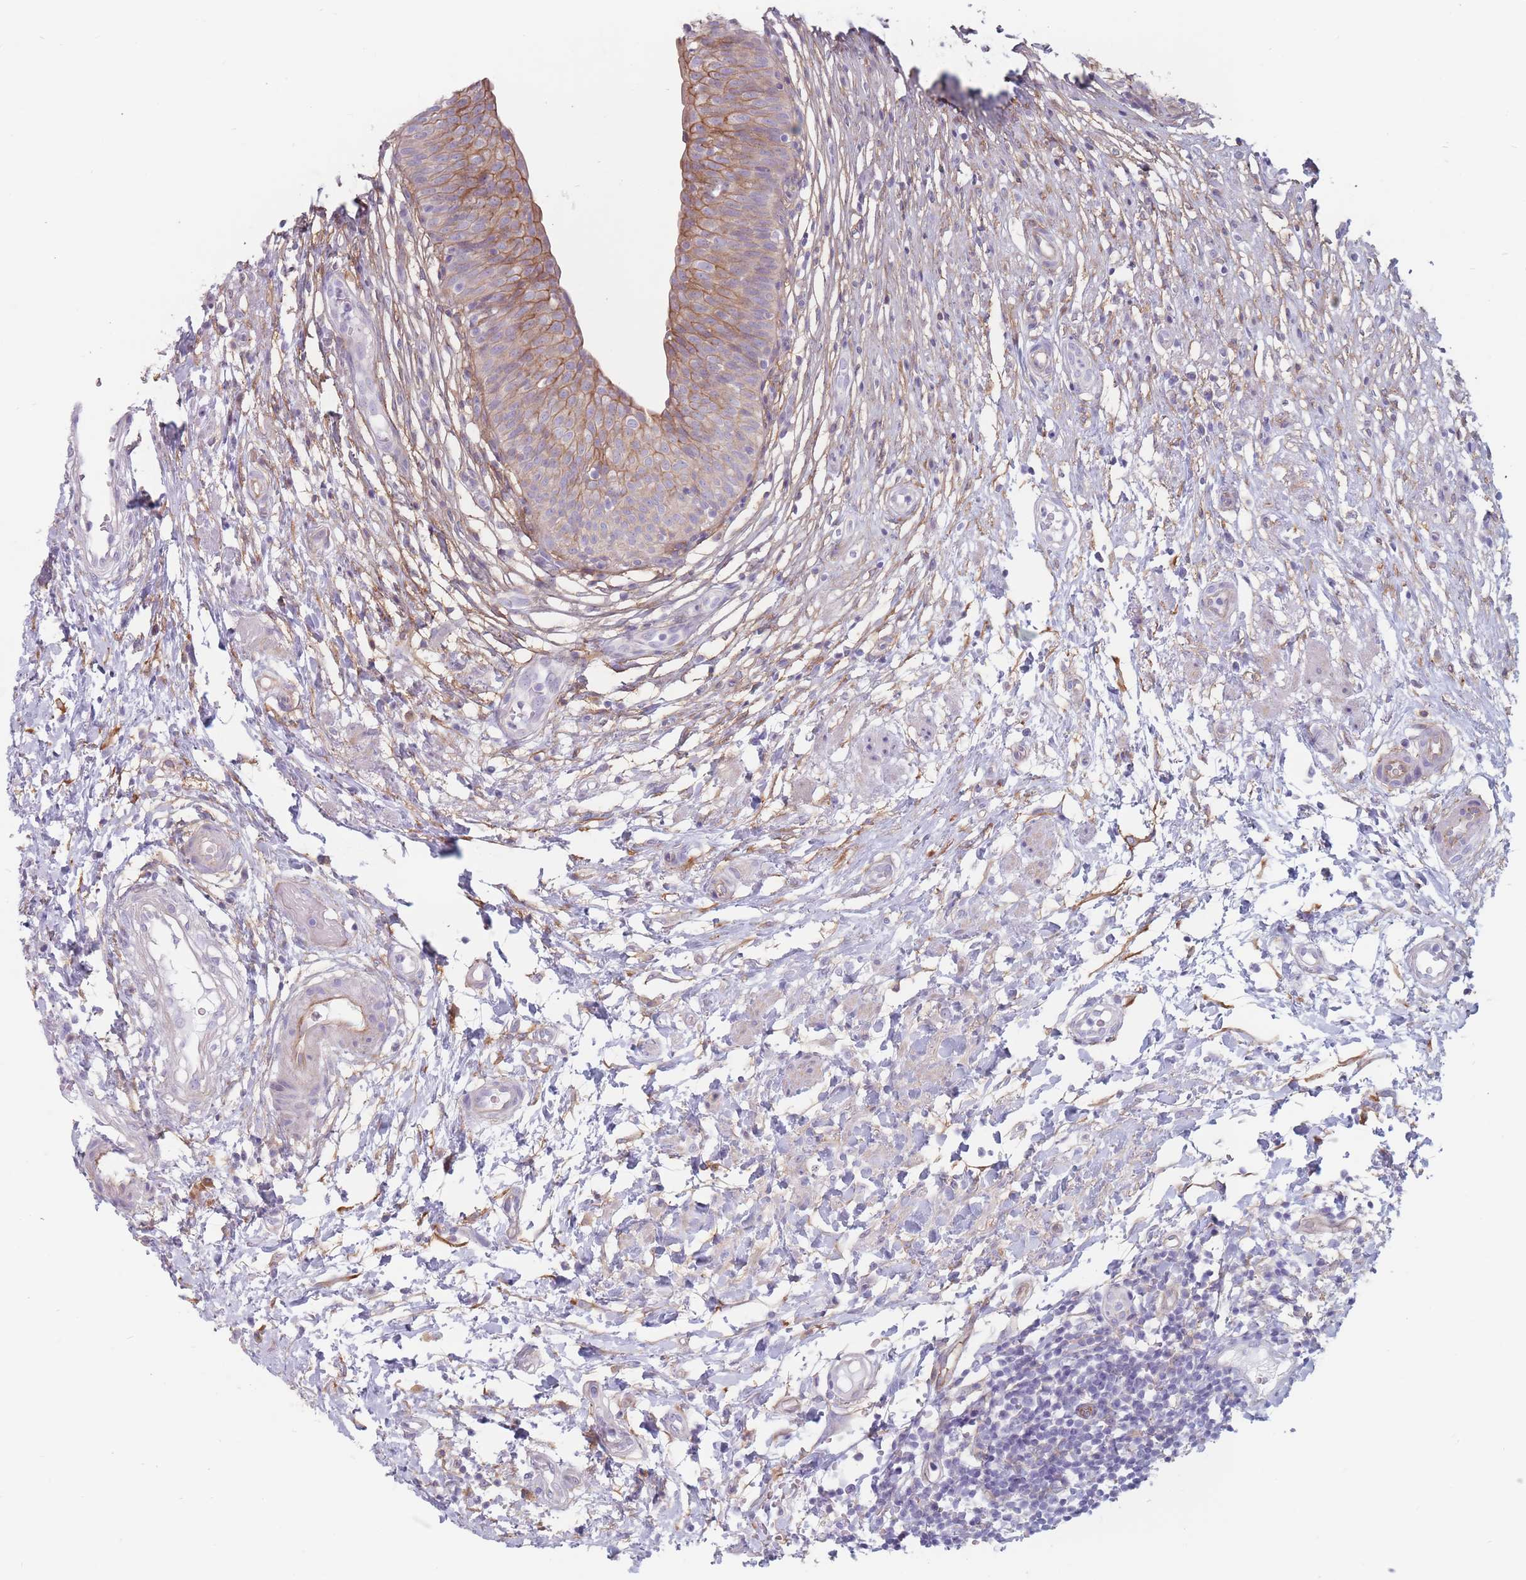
{"staining": {"intensity": "moderate", "quantity": "25%-75%", "location": "cytoplasmic/membranous"}, "tissue": "urinary bladder", "cell_type": "Urothelial cells", "image_type": "normal", "snomed": [{"axis": "morphology", "description": "Normal tissue, NOS"}, {"axis": "topography", "description": "Urinary bladder"}], "caption": "Urothelial cells demonstrate medium levels of moderate cytoplasmic/membranous staining in about 25%-75% of cells in normal urinary bladder.", "gene": "PLPP1", "patient": {"sex": "male", "age": 55}}